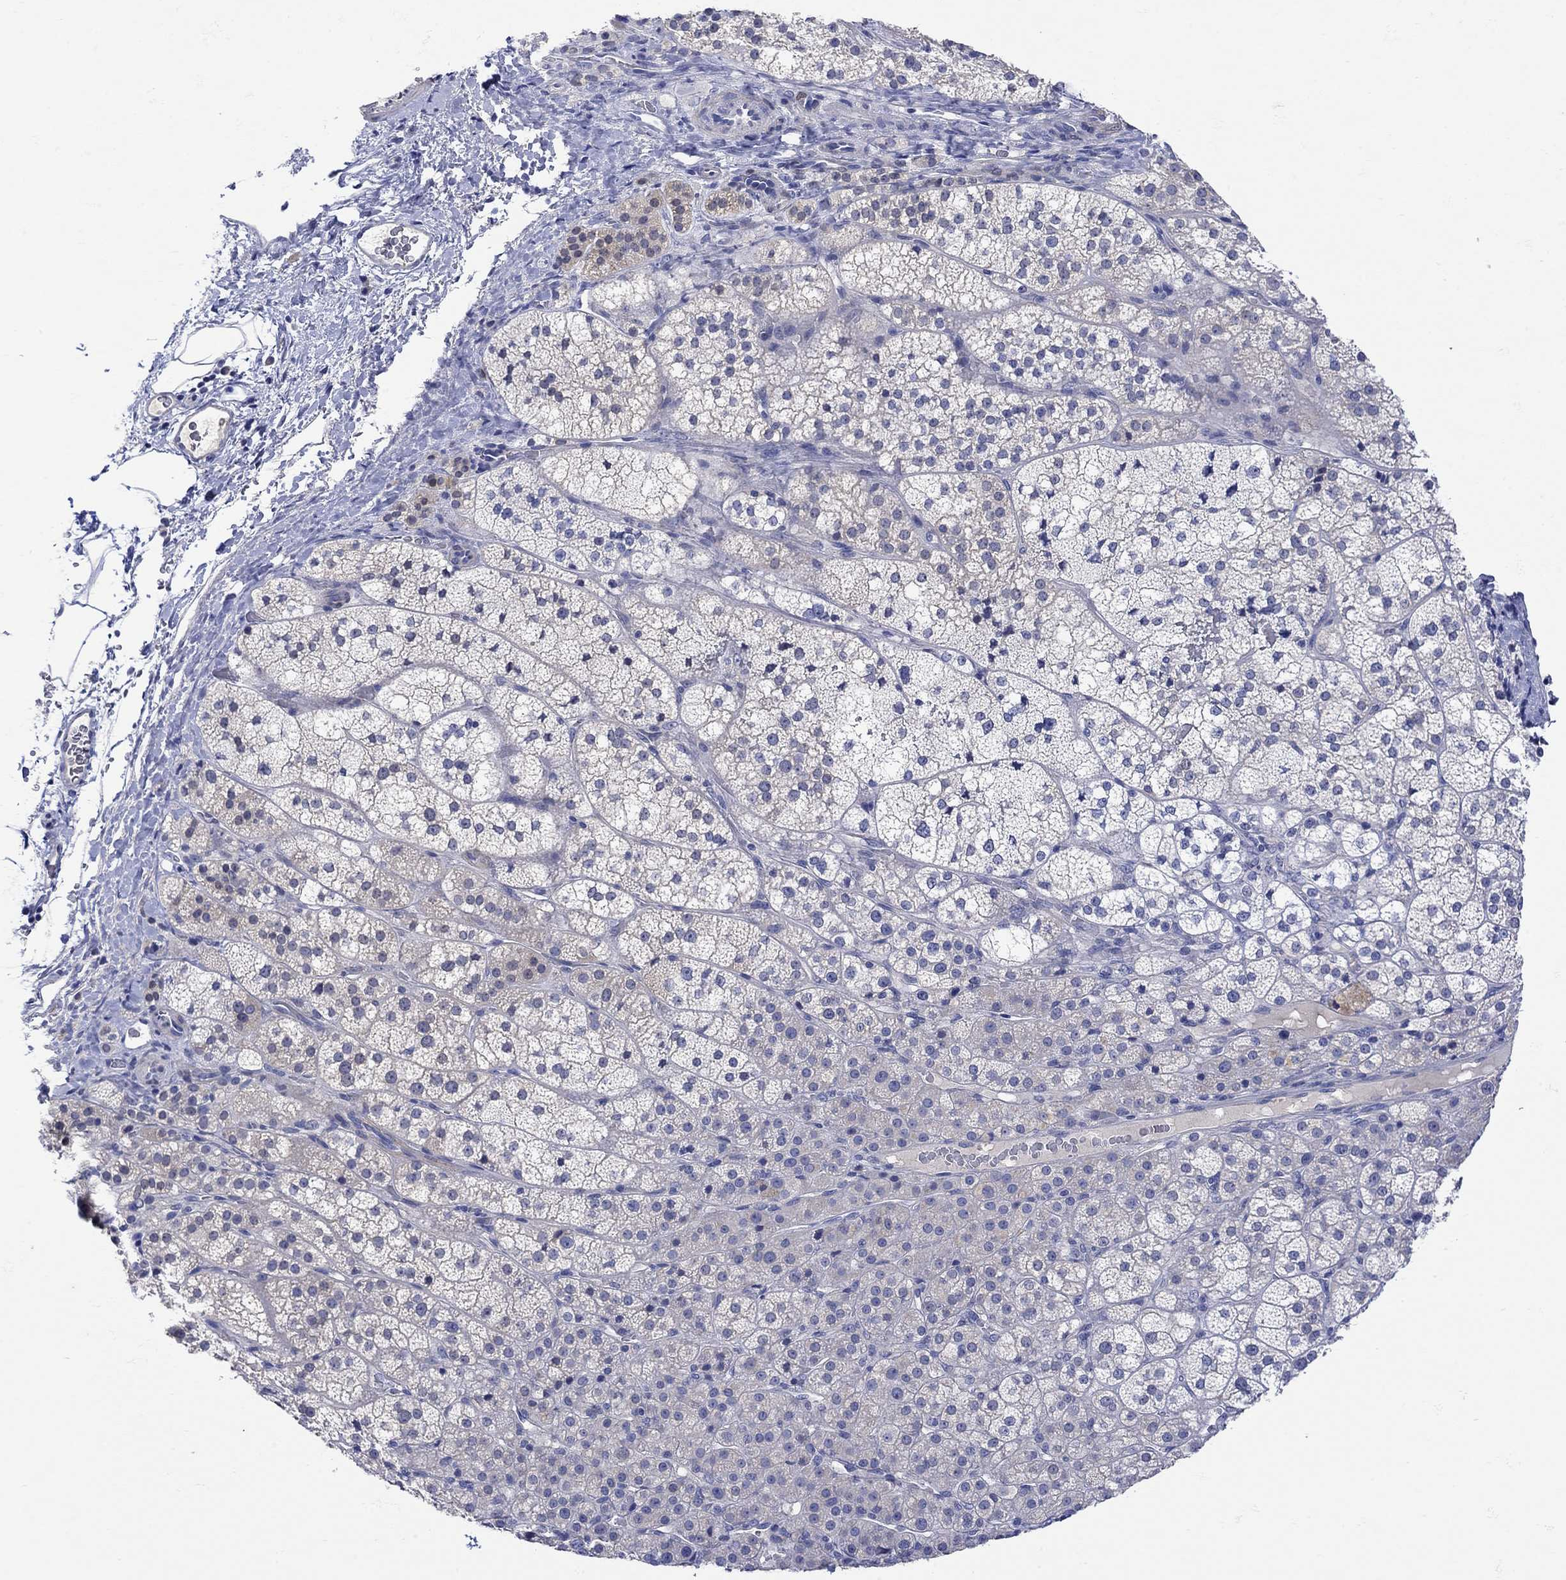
{"staining": {"intensity": "negative", "quantity": "none", "location": "none"}, "tissue": "adrenal gland", "cell_type": "Glandular cells", "image_type": "normal", "snomed": [{"axis": "morphology", "description": "Normal tissue, NOS"}, {"axis": "topography", "description": "Adrenal gland"}], "caption": "IHC of benign human adrenal gland shows no expression in glandular cells.", "gene": "MSI1", "patient": {"sex": "female", "age": 60}}